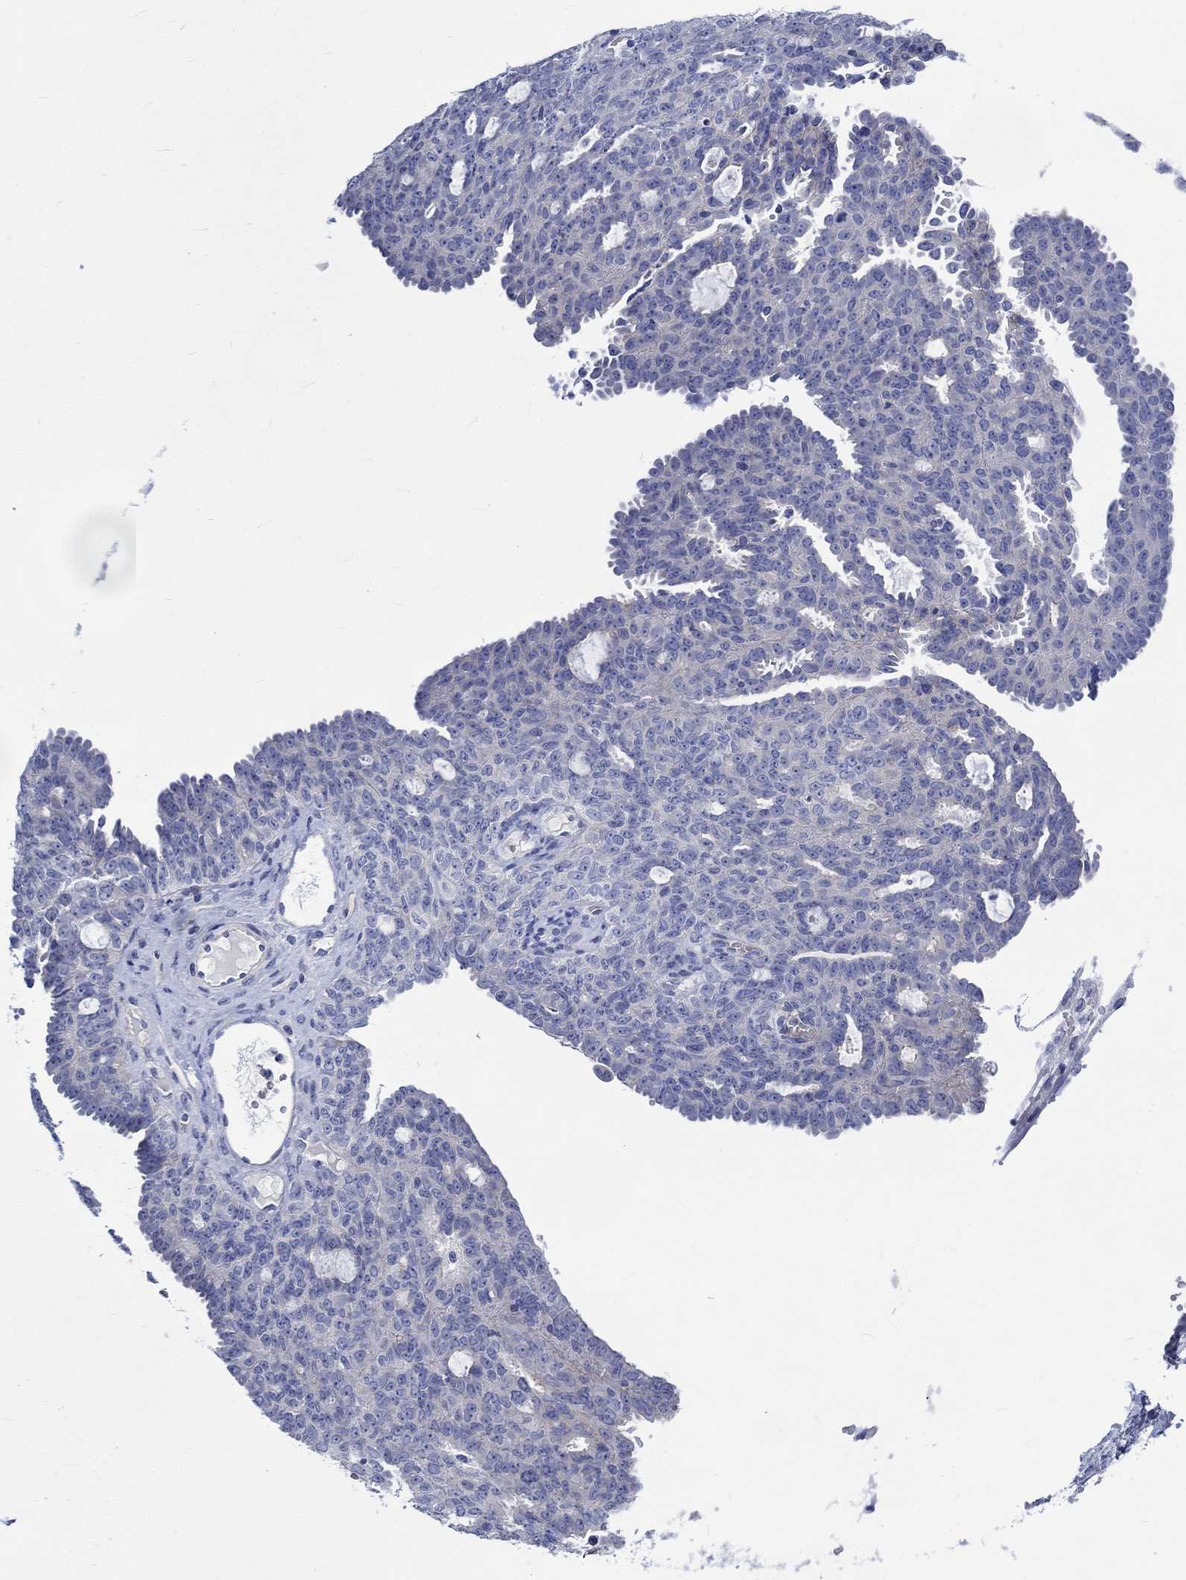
{"staining": {"intensity": "negative", "quantity": "none", "location": "none"}, "tissue": "ovarian cancer", "cell_type": "Tumor cells", "image_type": "cancer", "snomed": [{"axis": "morphology", "description": "Cystadenocarcinoma, serous, NOS"}, {"axis": "topography", "description": "Ovary"}], "caption": "This is a histopathology image of IHC staining of serous cystadenocarcinoma (ovarian), which shows no staining in tumor cells.", "gene": "NRIP3", "patient": {"sex": "female", "age": 71}}